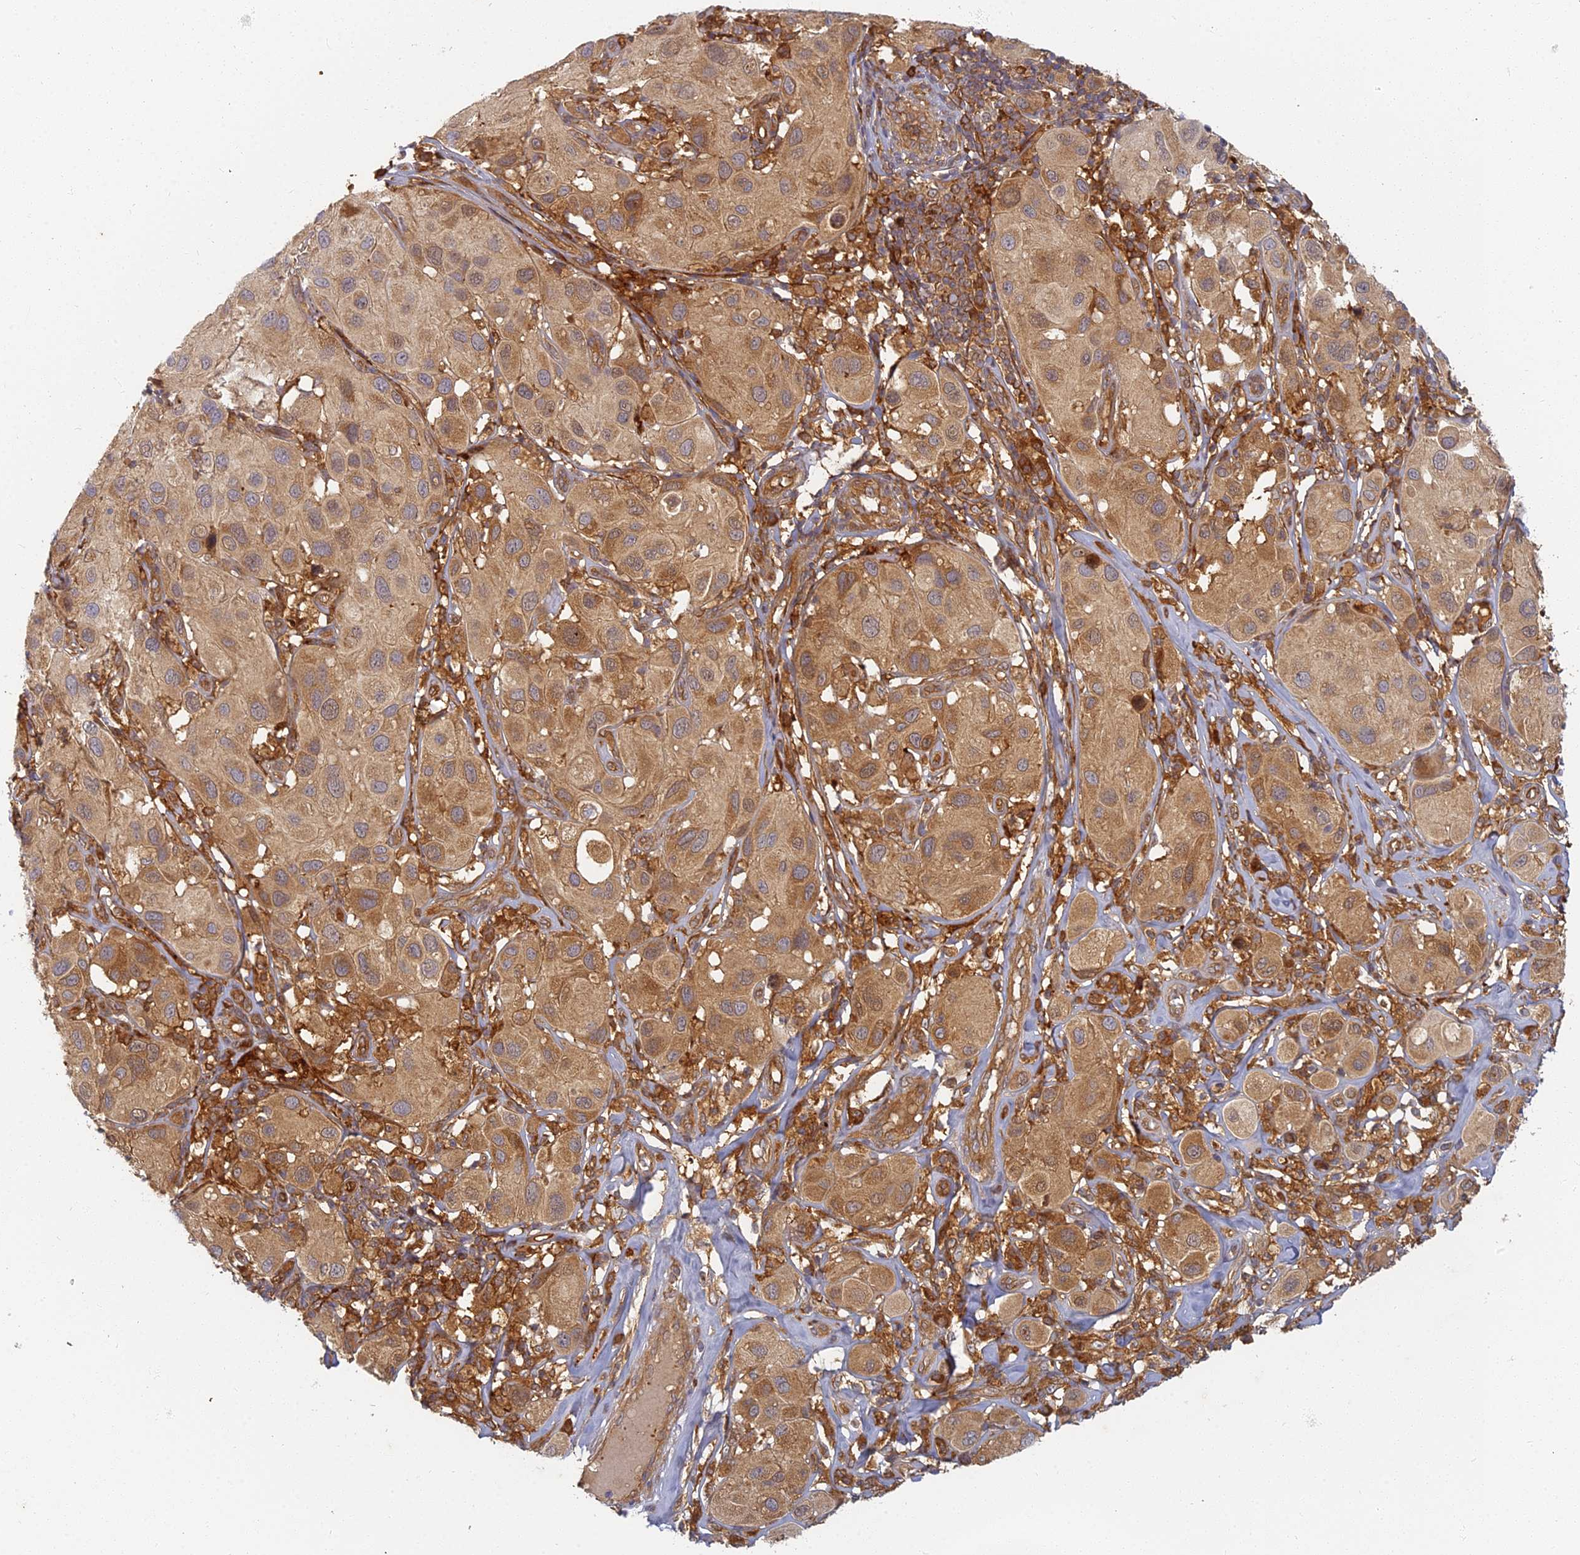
{"staining": {"intensity": "moderate", "quantity": ">75%", "location": "cytoplasmic/membranous"}, "tissue": "melanoma", "cell_type": "Tumor cells", "image_type": "cancer", "snomed": [{"axis": "morphology", "description": "Malignant melanoma, Metastatic site"}, {"axis": "topography", "description": "Skin"}], "caption": "Melanoma was stained to show a protein in brown. There is medium levels of moderate cytoplasmic/membranous positivity in about >75% of tumor cells. The staining is performed using DAB brown chromogen to label protein expression. The nuclei are counter-stained blue using hematoxylin.", "gene": "INO80D", "patient": {"sex": "male", "age": 41}}